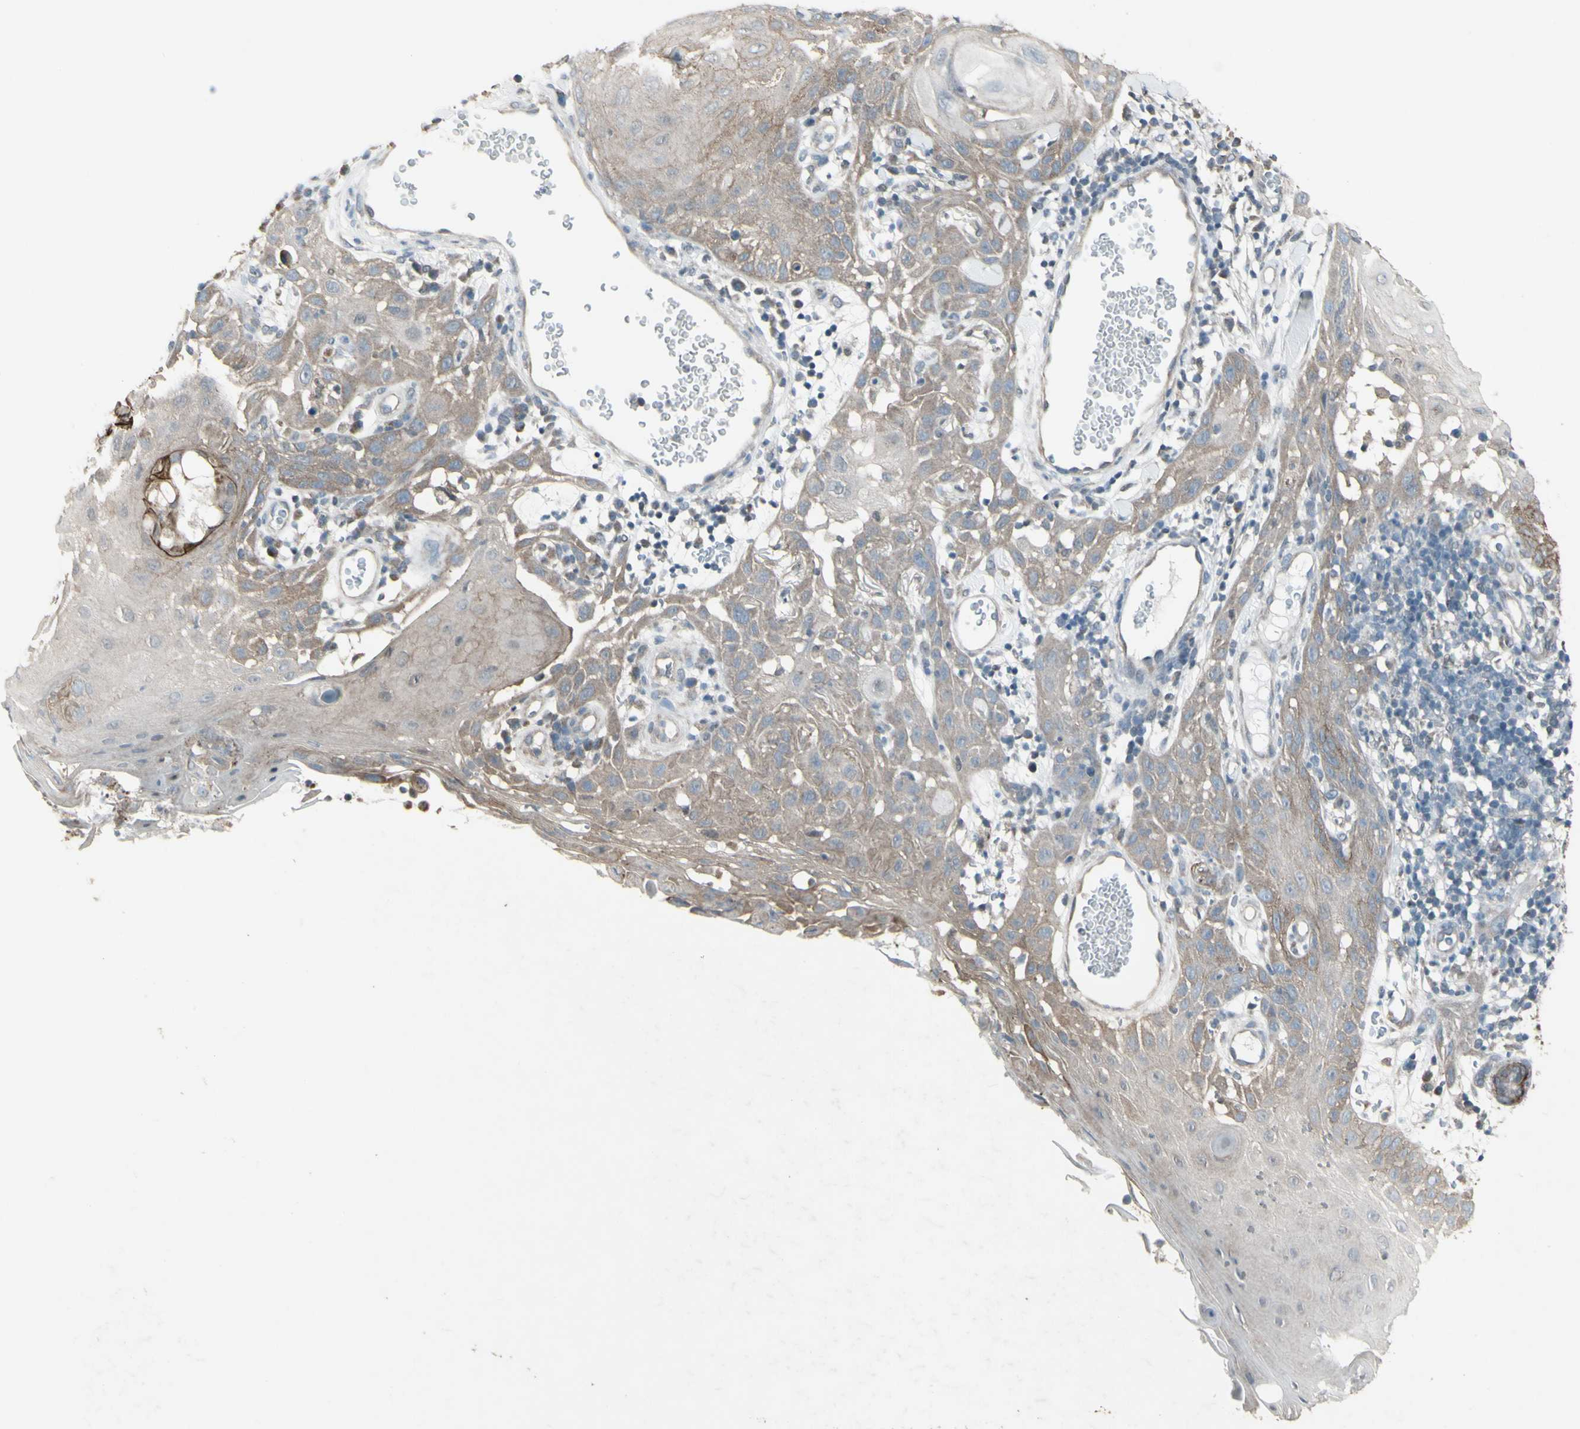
{"staining": {"intensity": "weak", "quantity": ">75%", "location": "cytoplasmic/membranous"}, "tissue": "skin cancer", "cell_type": "Tumor cells", "image_type": "cancer", "snomed": [{"axis": "morphology", "description": "Squamous cell carcinoma, NOS"}, {"axis": "topography", "description": "Skin"}], "caption": "Weak cytoplasmic/membranous protein expression is appreciated in approximately >75% of tumor cells in skin squamous cell carcinoma. The protein of interest is stained brown, and the nuclei are stained in blue (DAB IHC with brightfield microscopy, high magnification).", "gene": "FXYD3", "patient": {"sex": "male", "age": 24}}